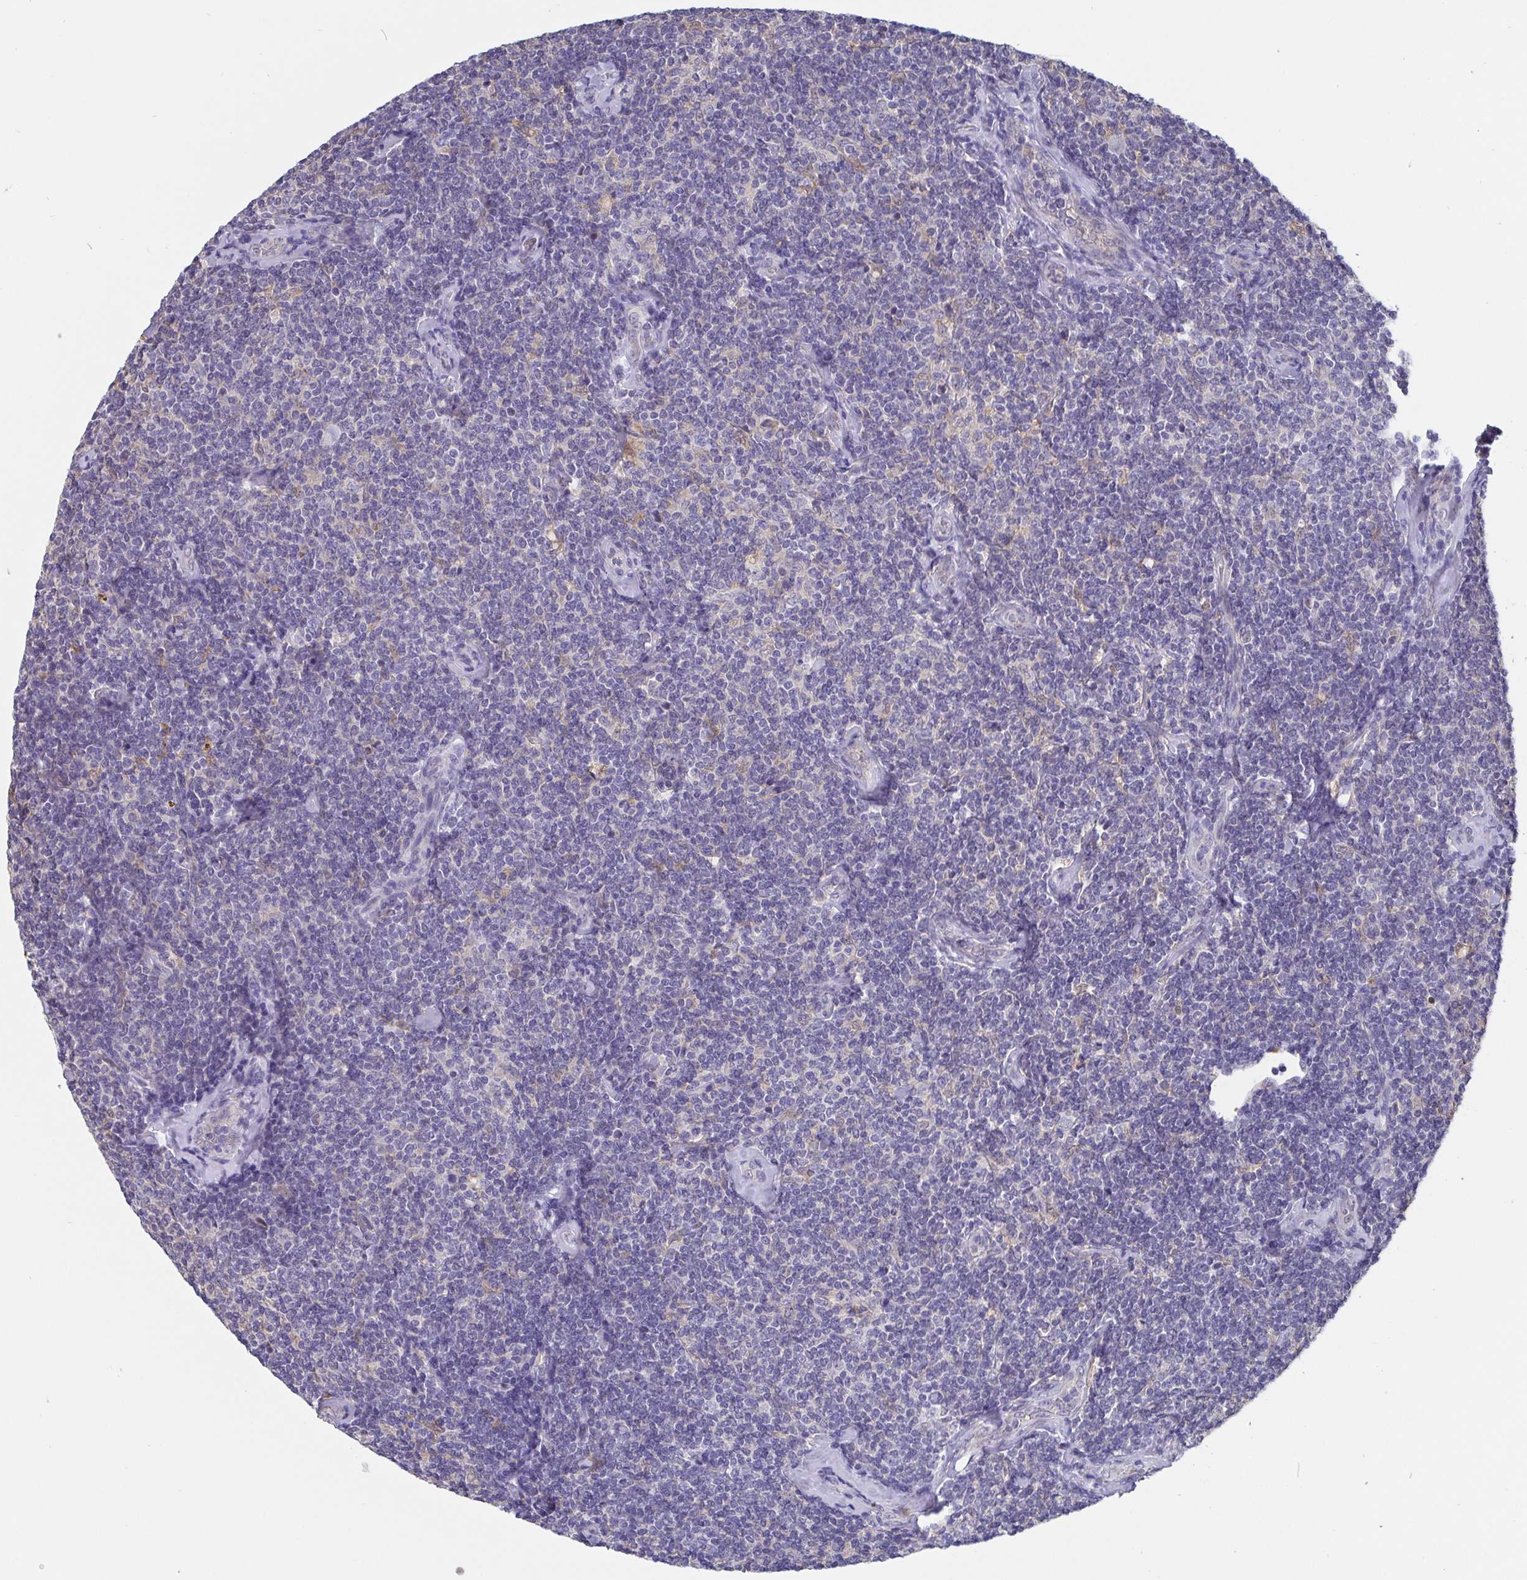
{"staining": {"intensity": "negative", "quantity": "none", "location": "none"}, "tissue": "lymphoma", "cell_type": "Tumor cells", "image_type": "cancer", "snomed": [{"axis": "morphology", "description": "Malignant lymphoma, non-Hodgkin's type, Low grade"}, {"axis": "topography", "description": "Lymph node"}], "caption": "The immunohistochemistry image has no significant staining in tumor cells of low-grade malignant lymphoma, non-Hodgkin's type tissue.", "gene": "IDH1", "patient": {"sex": "female", "age": 56}}